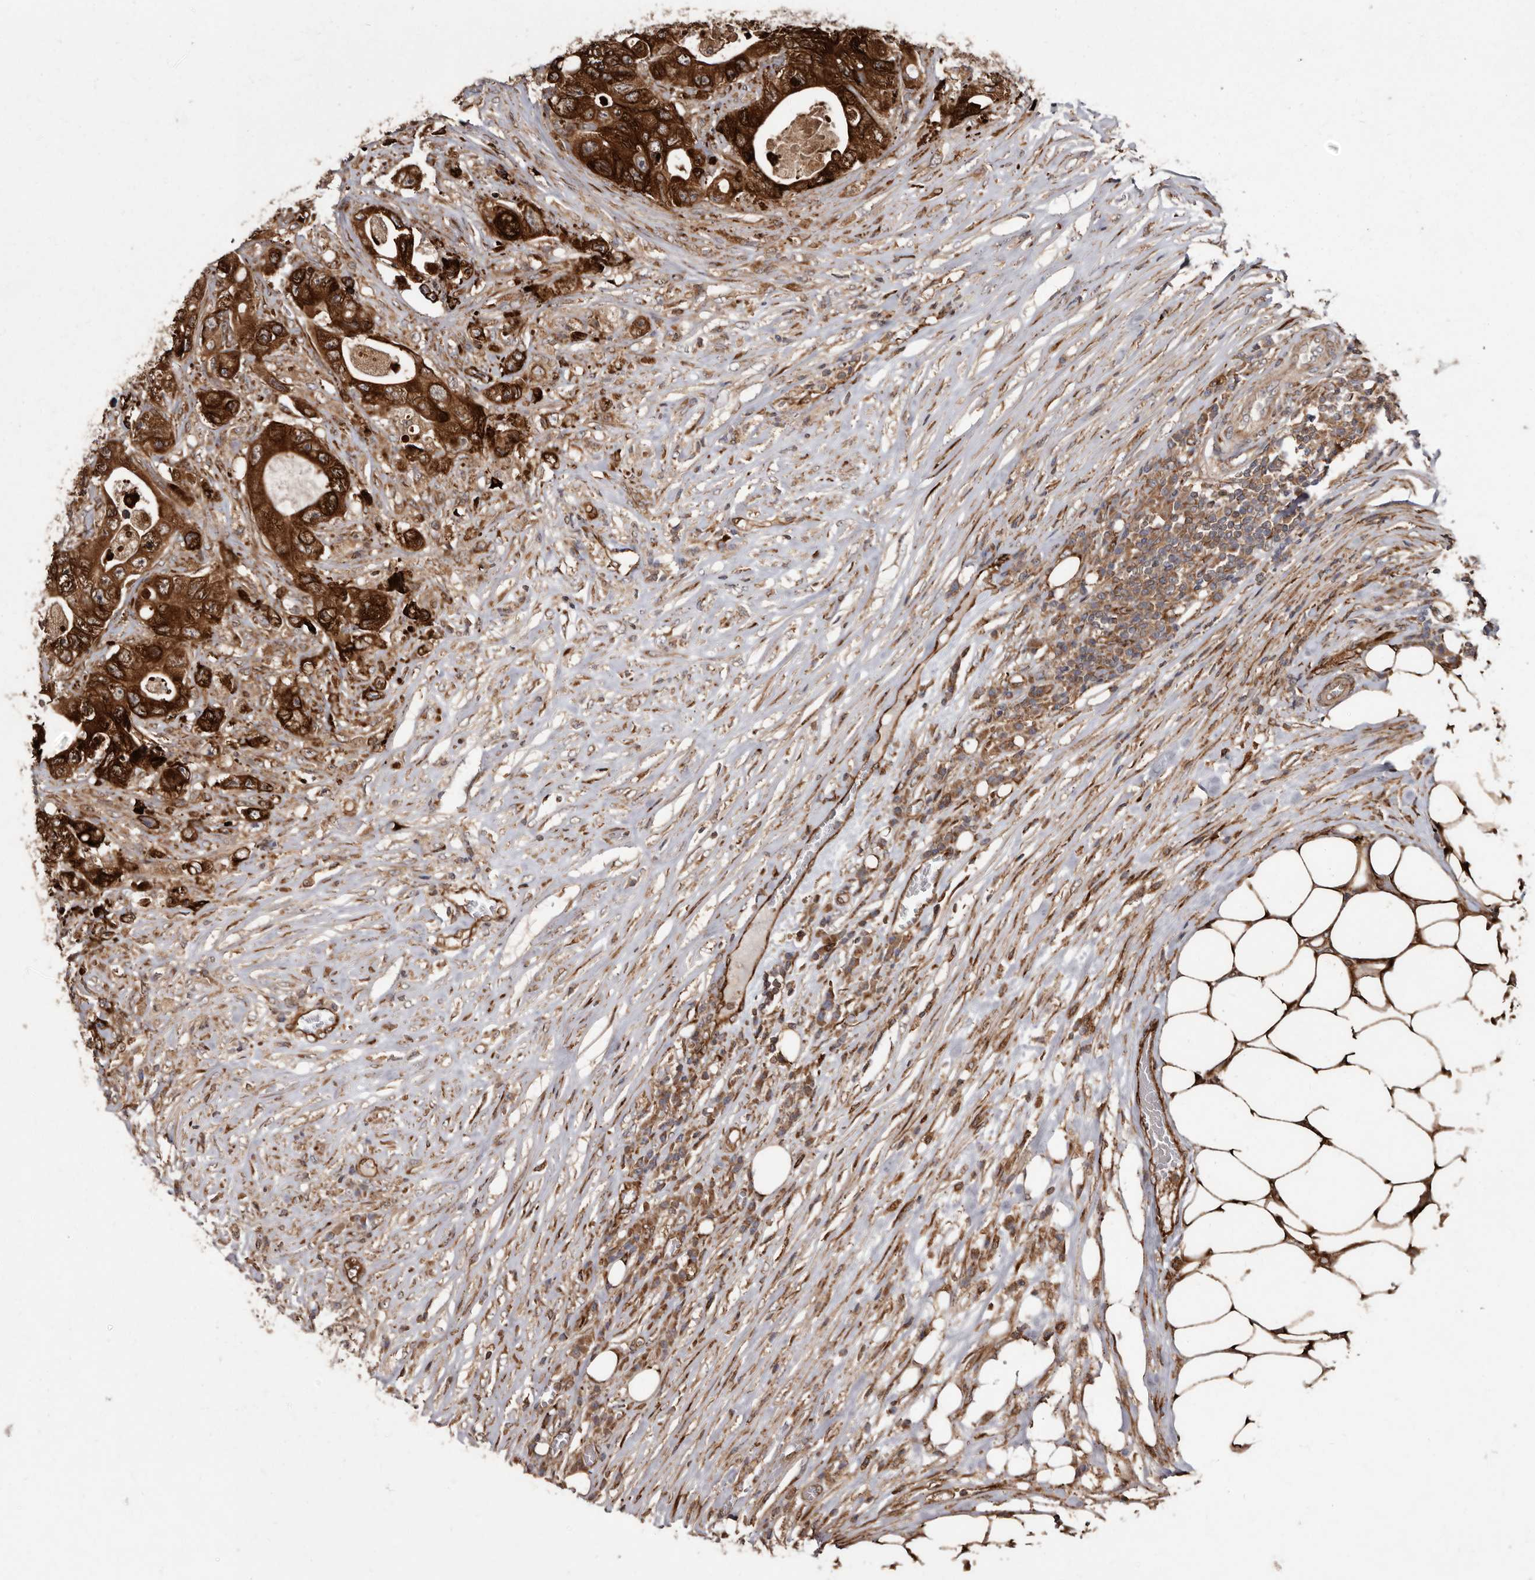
{"staining": {"intensity": "strong", "quantity": ">75%", "location": "cytoplasmic/membranous"}, "tissue": "colorectal cancer", "cell_type": "Tumor cells", "image_type": "cancer", "snomed": [{"axis": "morphology", "description": "Adenocarcinoma, NOS"}, {"axis": "topography", "description": "Colon"}], "caption": "A brown stain shows strong cytoplasmic/membranous positivity of a protein in adenocarcinoma (colorectal) tumor cells.", "gene": "FLAD1", "patient": {"sex": "female", "age": 46}}